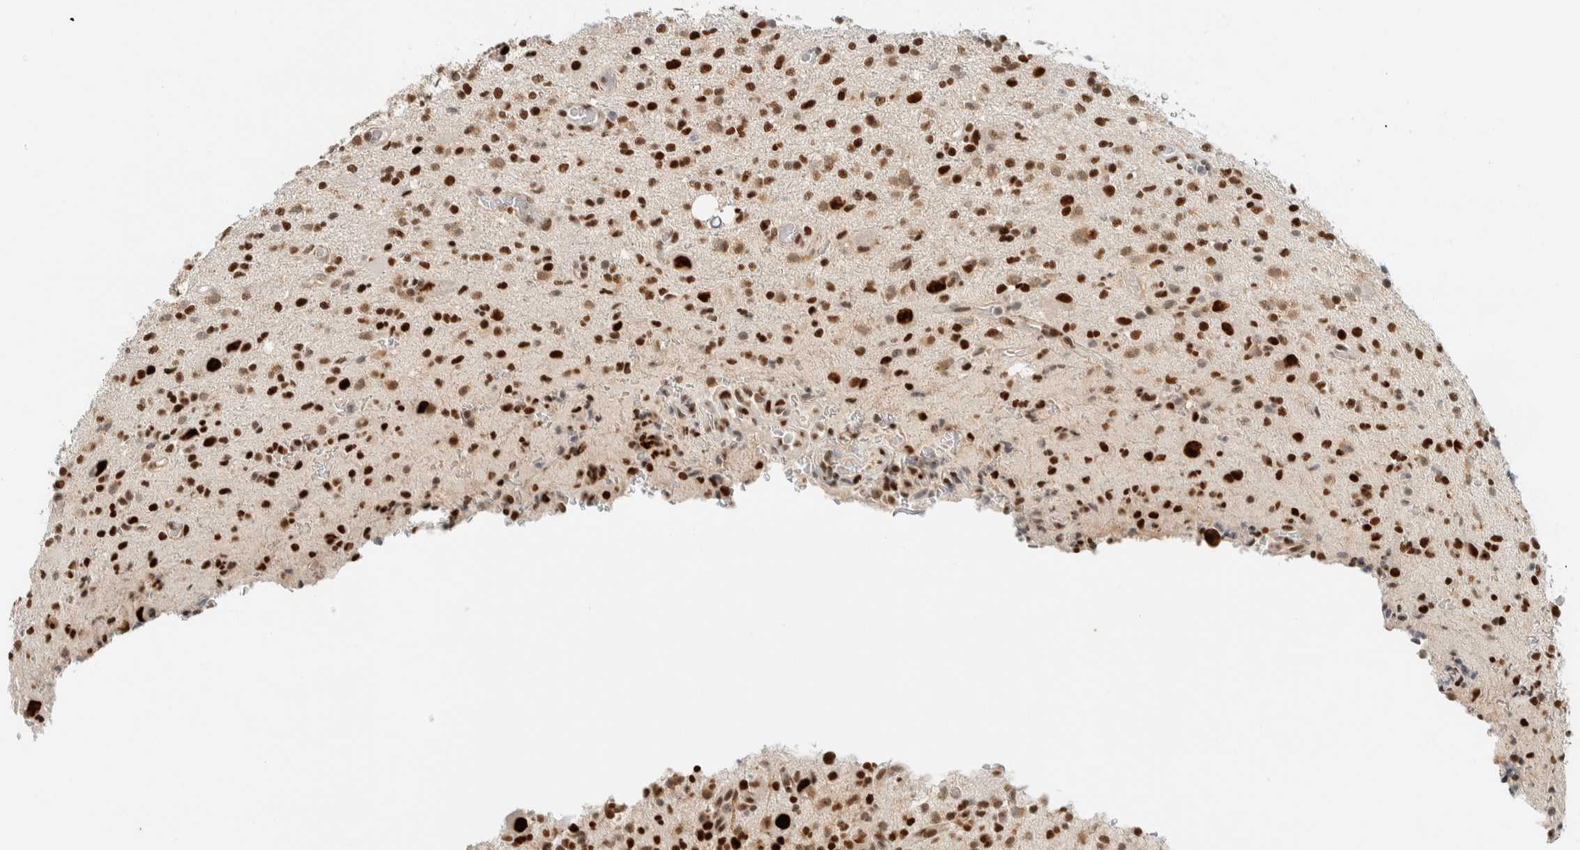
{"staining": {"intensity": "strong", "quantity": ">75%", "location": "nuclear"}, "tissue": "glioma", "cell_type": "Tumor cells", "image_type": "cancer", "snomed": [{"axis": "morphology", "description": "Glioma, malignant, High grade"}, {"axis": "topography", "description": "Brain"}], "caption": "Strong nuclear staining for a protein is present in approximately >75% of tumor cells of malignant glioma (high-grade) using IHC.", "gene": "ZNF683", "patient": {"sex": "male", "age": 34}}